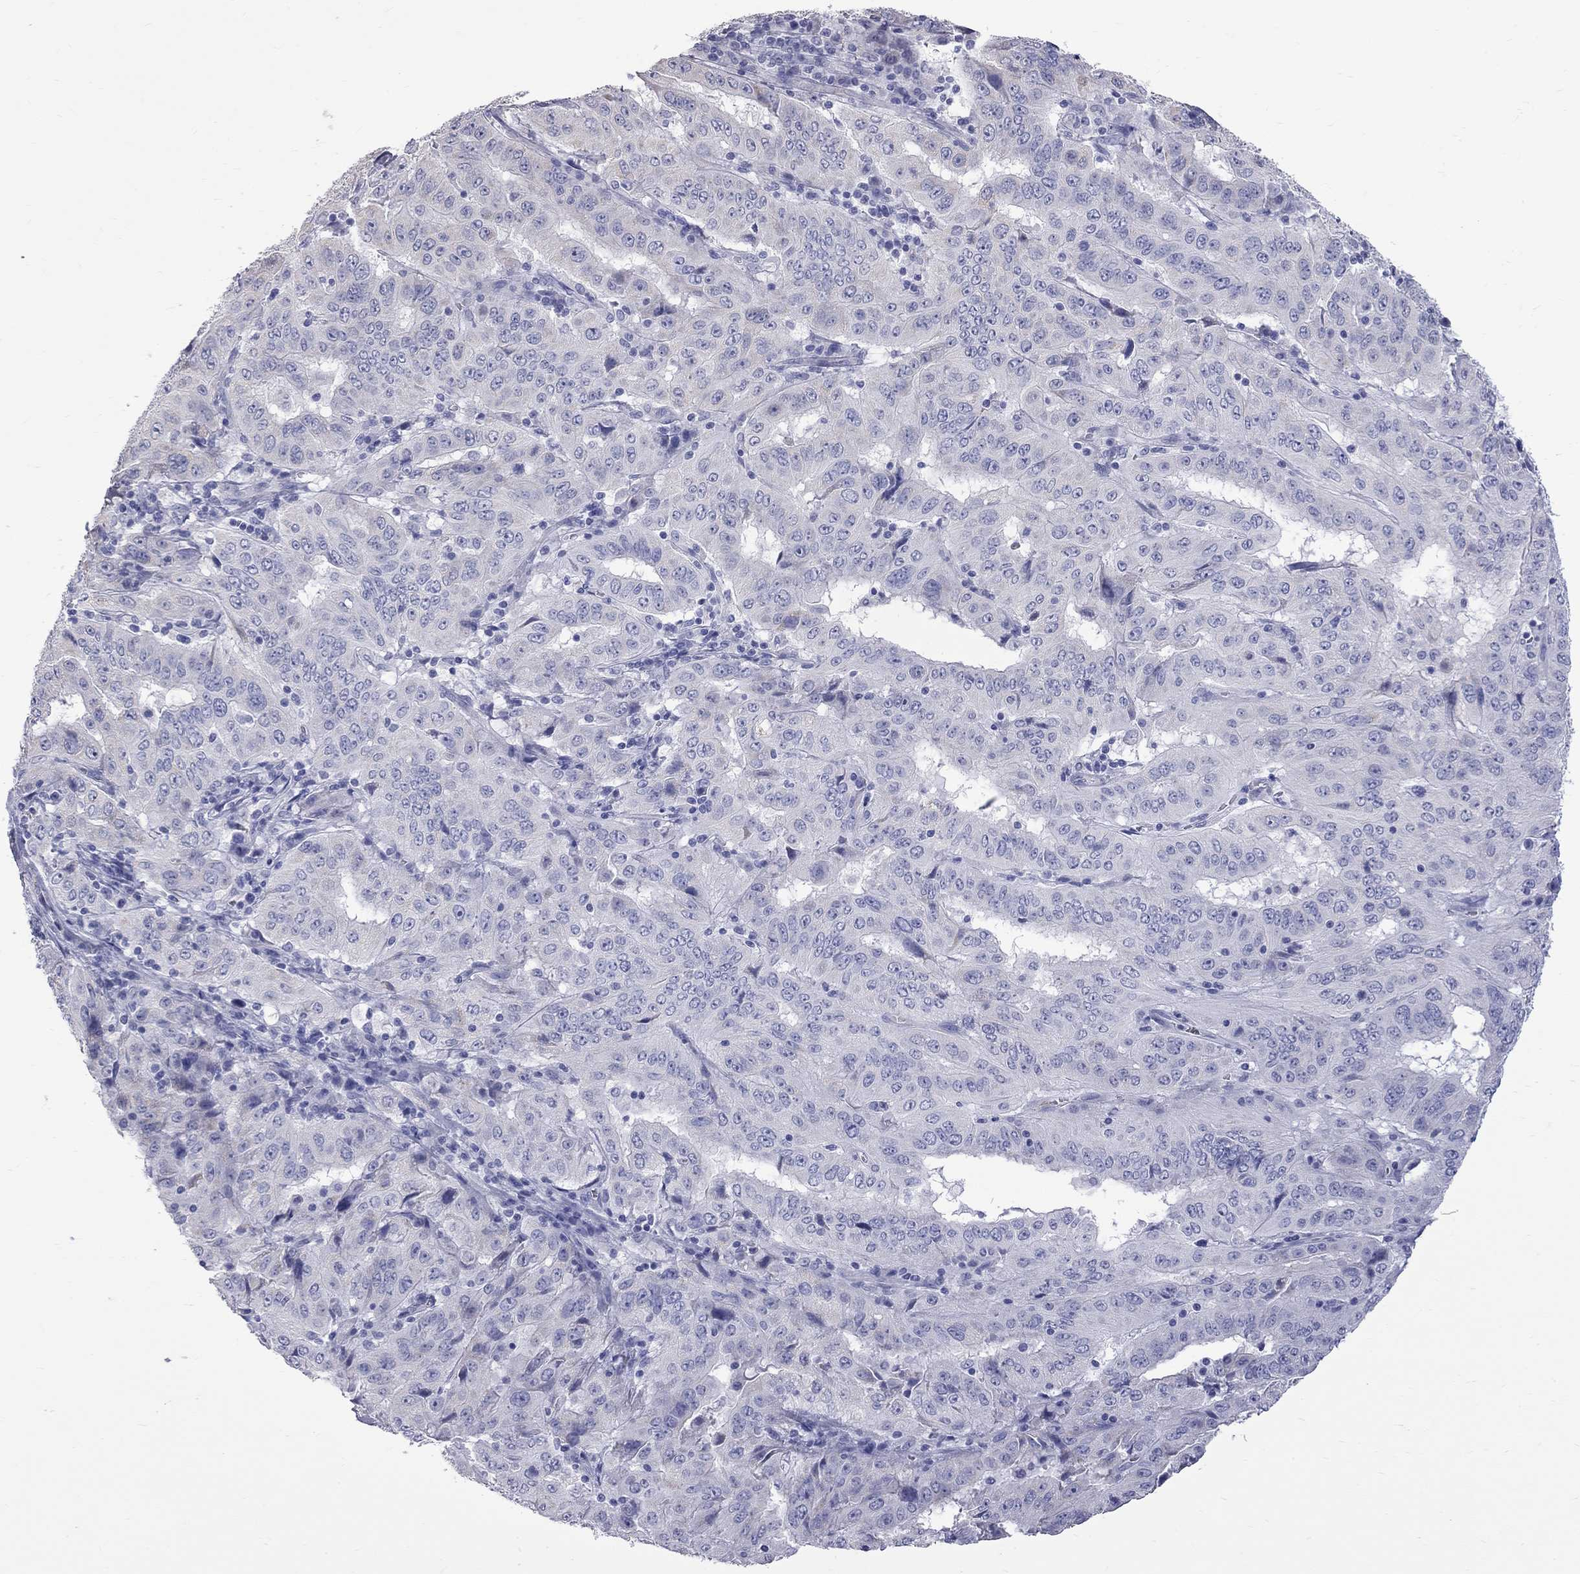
{"staining": {"intensity": "negative", "quantity": "none", "location": "none"}, "tissue": "pancreatic cancer", "cell_type": "Tumor cells", "image_type": "cancer", "snomed": [{"axis": "morphology", "description": "Adenocarcinoma, NOS"}, {"axis": "topography", "description": "Pancreas"}], "caption": "The immunohistochemistry (IHC) image has no significant staining in tumor cells of adenocarcinoma (pancreatic) tissue. (Brightfield microscopy of DAB (3,3'-diaminobenzidine) immunohistochemistry (IHC) at high magnification).", "gene": "KCND2", "patient": {"sex": "male", "age": 63}}